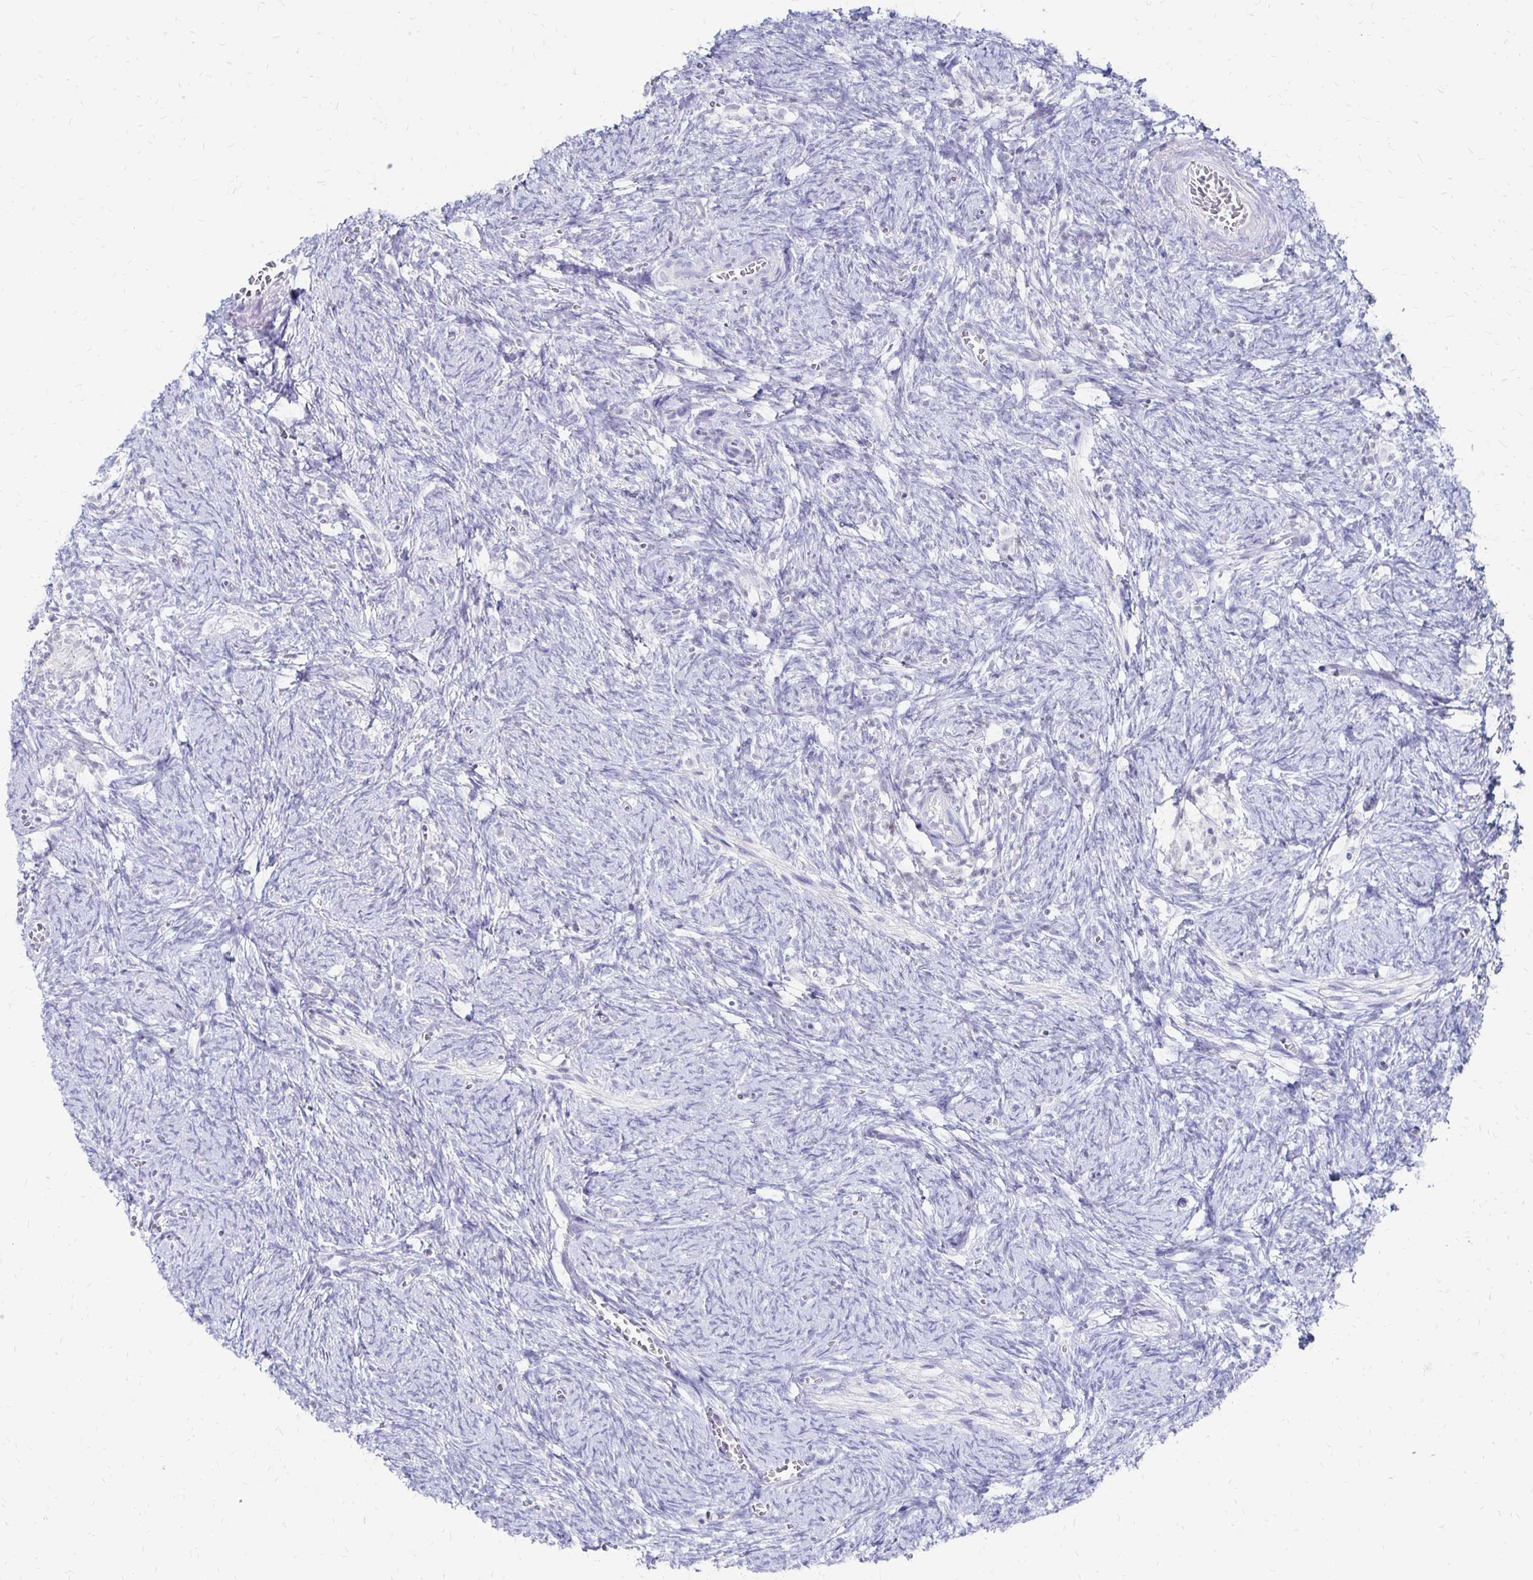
{"staining": {"intensity": "negative", "quantity": "none", "location": "none"}, "tissue": "ovary", "cell_type": "Ovarian stroma cells", "image_type": "normal", "snomed": [{"axis": "morphology", "description": "Normal tissue, NOS"}, {"axis": "topography", "description": "Ovary"}], "caption": "Immunohistochemistry micrograph of benign ovary: human ovary stained with DAB displays no significant protein staining in ovarian stroma cells.", "gene": "SYT2", "patient": {"sex": "female", "age": 41}}